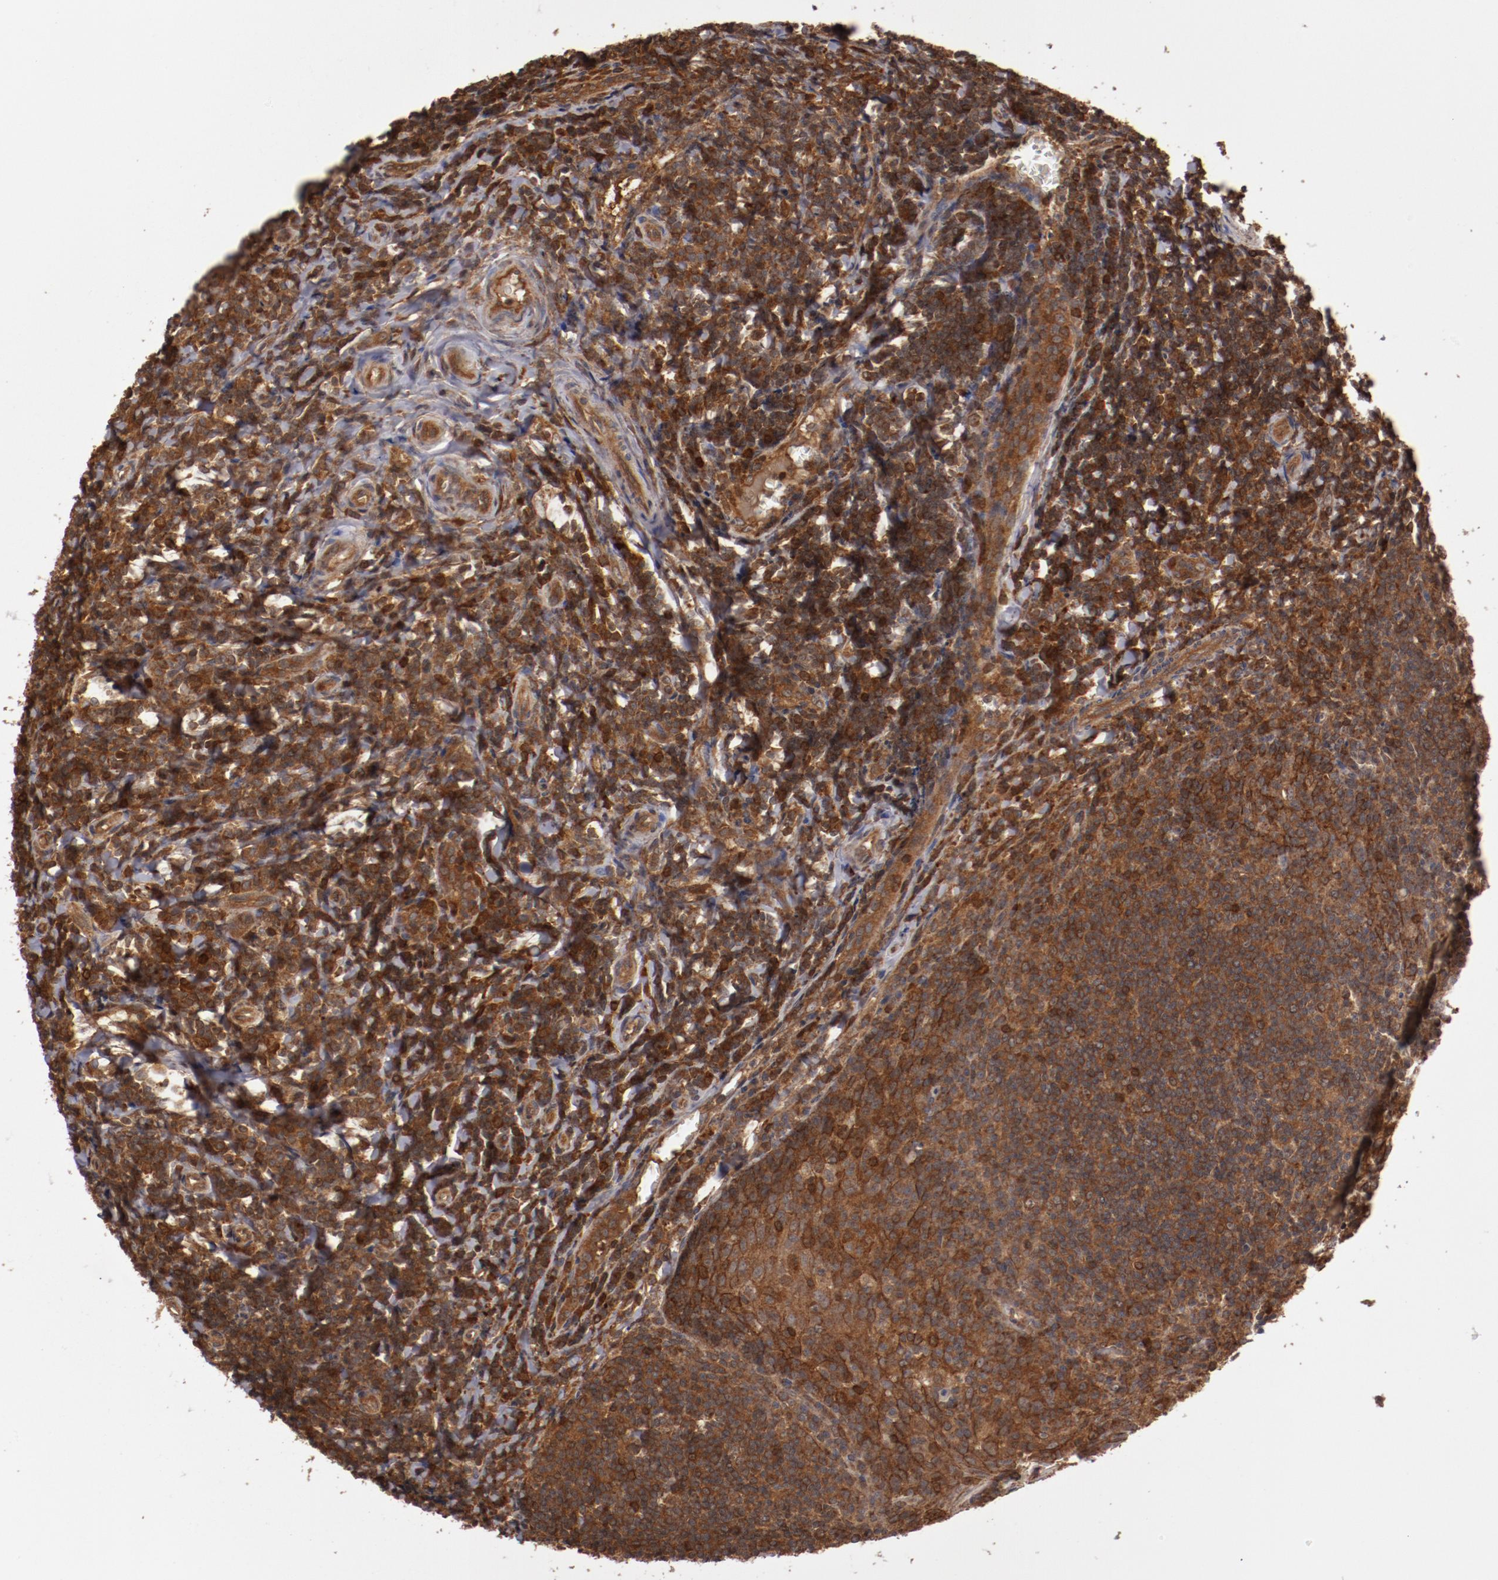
{"staining": {"intensity": "moderate", "quantity": ">75%", "location": "cytoplasmic/membranous"}, "tissue": "tonsil", "cell_type": "Non-germinal center cells", "image_type": "normal", "snomed": [{"axis": "morphology", "description": "Normal tissue, NOS"}, {"axis": "topography", "description": "Tonsil"}], "caption": "Immunohistochemical staining of benign tonsil demonstrates medium levels of moderate cytoplasmic/membranous expression in approximately >75% of non-germinal center cells.", "gene": "RPS6KA6", "patient": {"sex": "male", "age": 20}}